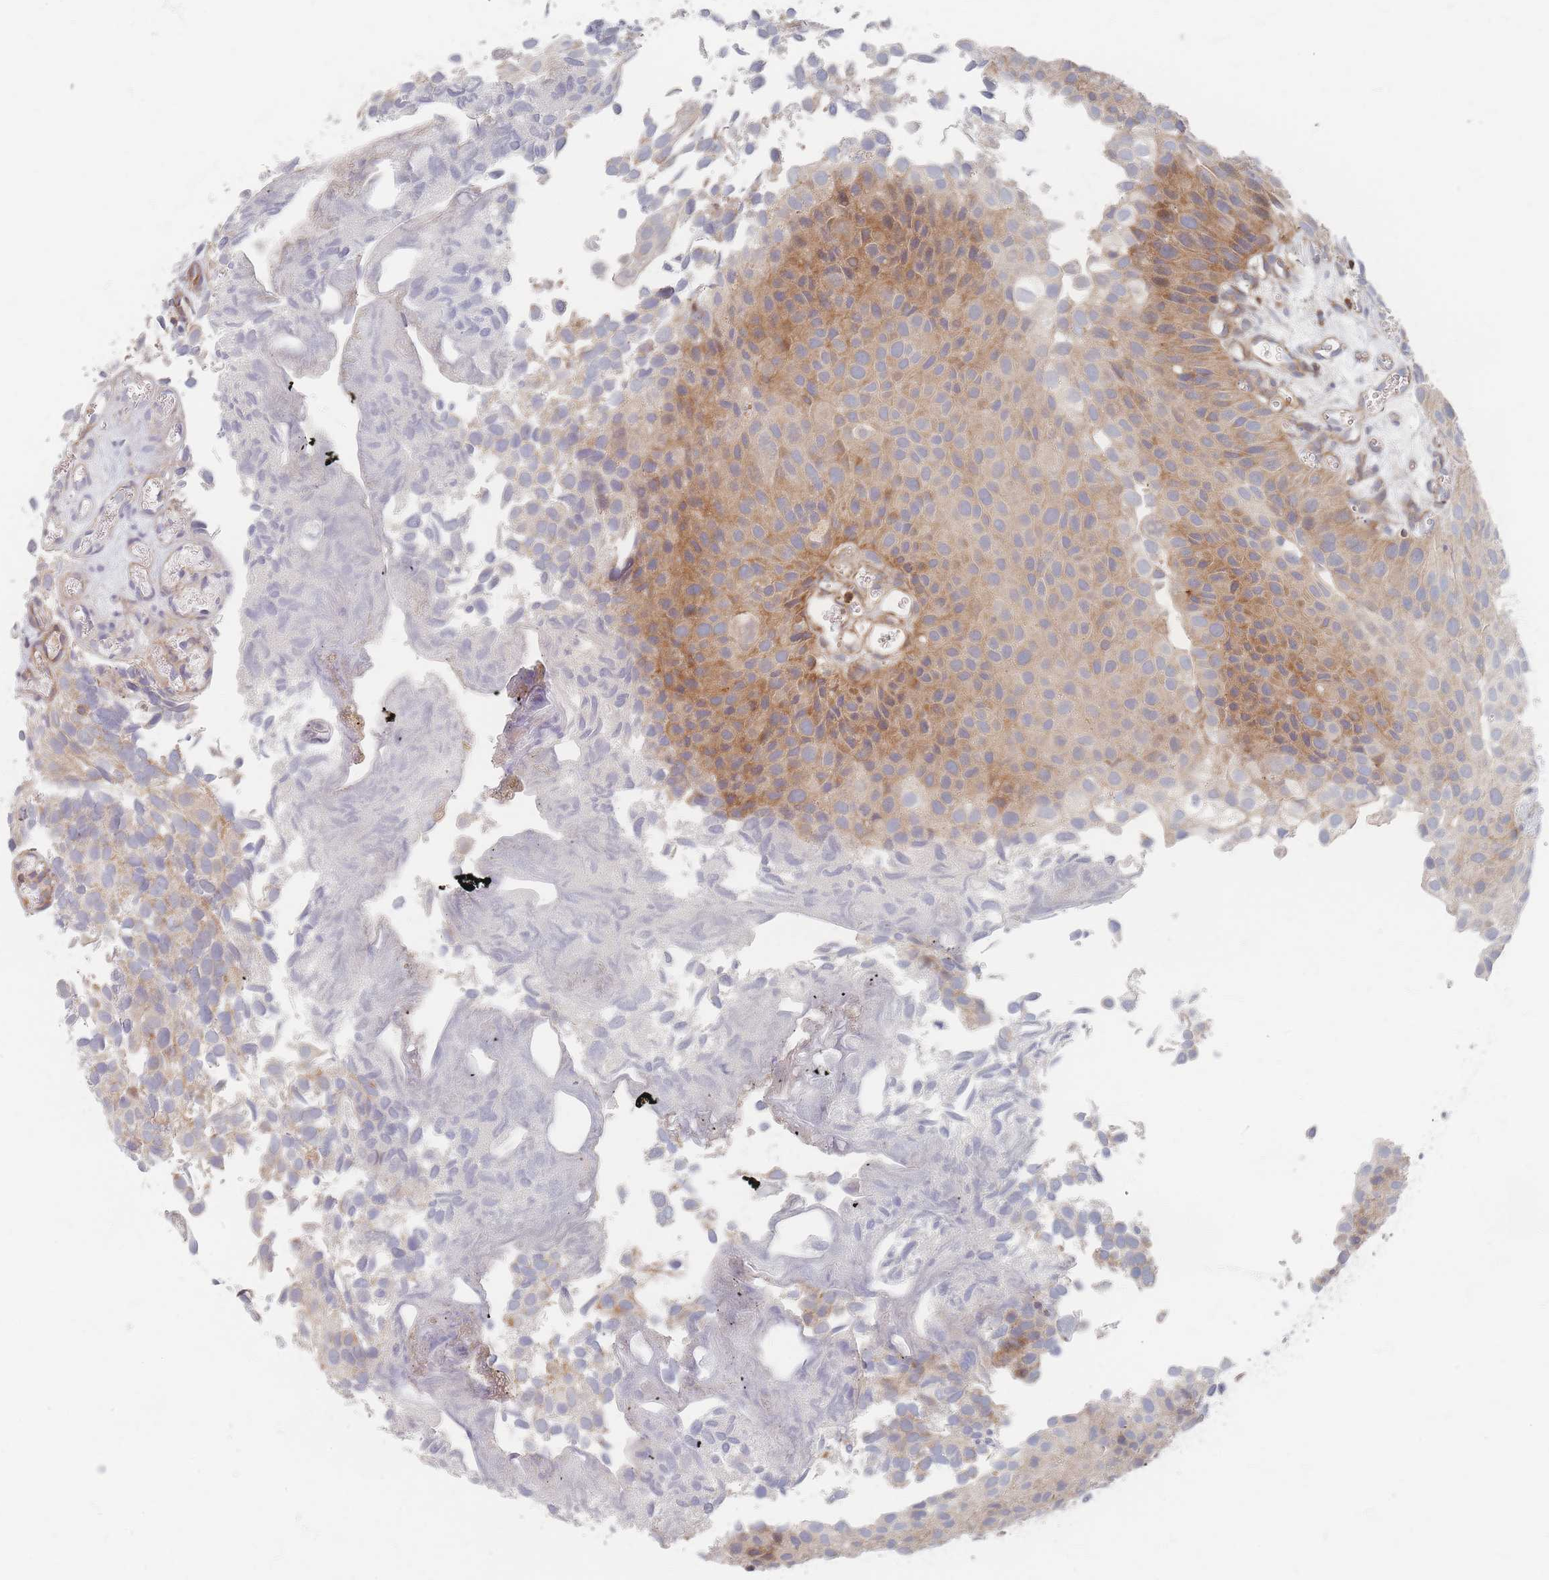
{"staining": {"intensity": "weak", "quantity": "25%-75%", "location": "cytoplasmic/membranous"}, "tissue": "urothelial cancer", "cell_type": "Tumor cells", "image_type": "cancer", "snomed": [{"axis": "morphology", "description": "Urothelial carcinoma, Low grade"}, {"axis": "topography", "description": "Urinary bladder"}], "caption": "Immunohistochemical staining of urothelial cancer reveals low levels of weak cytoplasmic/membranous protein expression in about 25%-75% of tumor cells.", "gene": "ZNF852", "patient": {"sex": "male", "age": 88}}